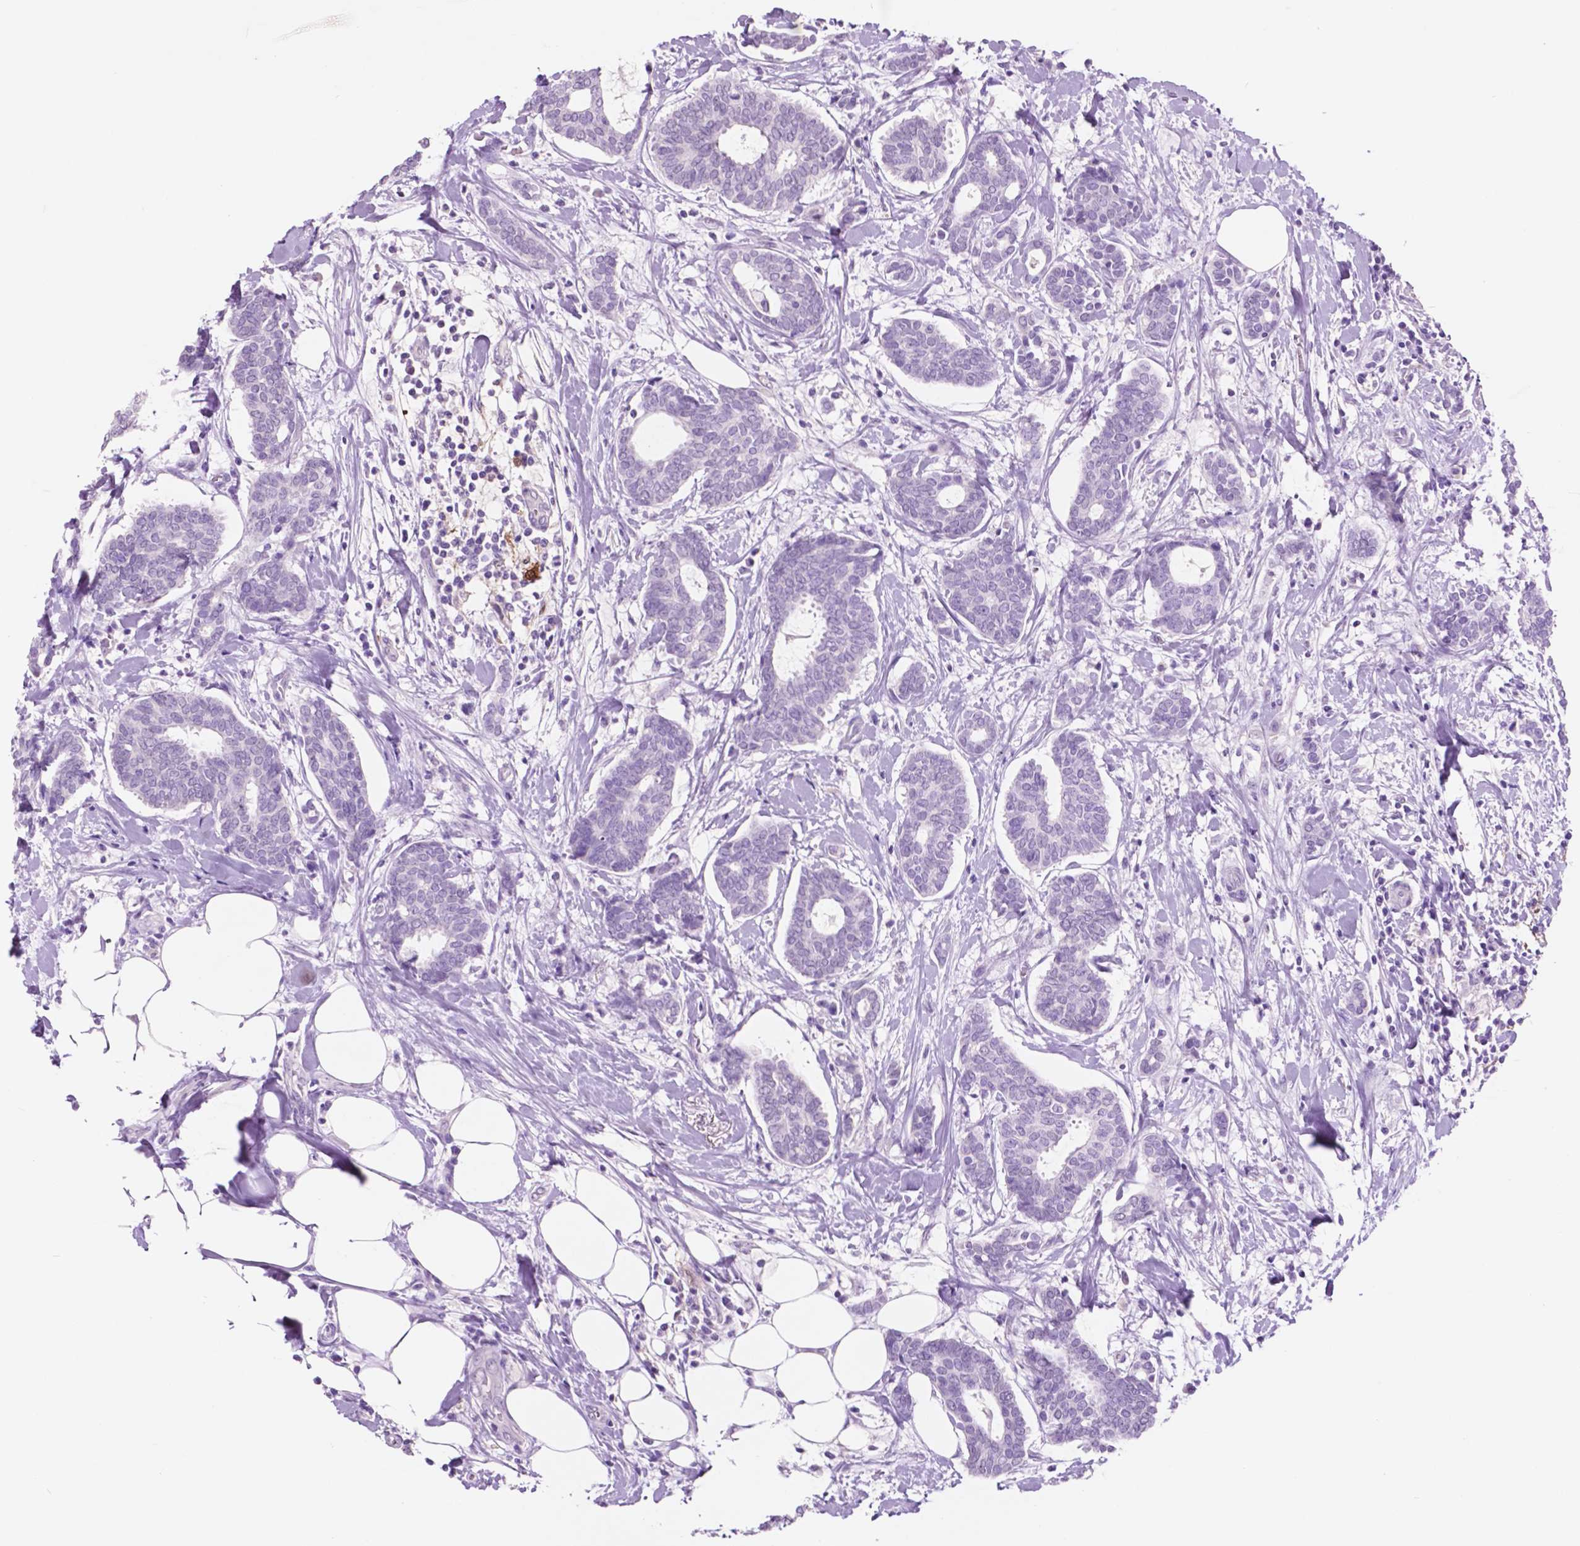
{"staining": {"intensity": "negative", "quantity": "none", "location": "none"}, "tissue": "breast cancer", "cell_type": "Tumor cells", "image_type": "cancer", "snomed": [{"axis": "morphology", "description": "Intraductal carcinoma, in situ"}, {"axis": "morphology", "description": "Duct carcinoma"}, {"axis": "morphology", "description": "Lobular carcinoma, in situ"}, {"axis": "topography", "description": "Breast"}], "caption": "High power microscopy micrograph of an immunohistochemistry photomicrograph of breast cancer, revealing no significant staining in tumor cells. (Brightfield microscopy of DAB (3,3'-diaminobenzidine) immunohistochemistry at high magnification).", "gene": "IDO1", "patient": {"sex": "female", "age": 44}}